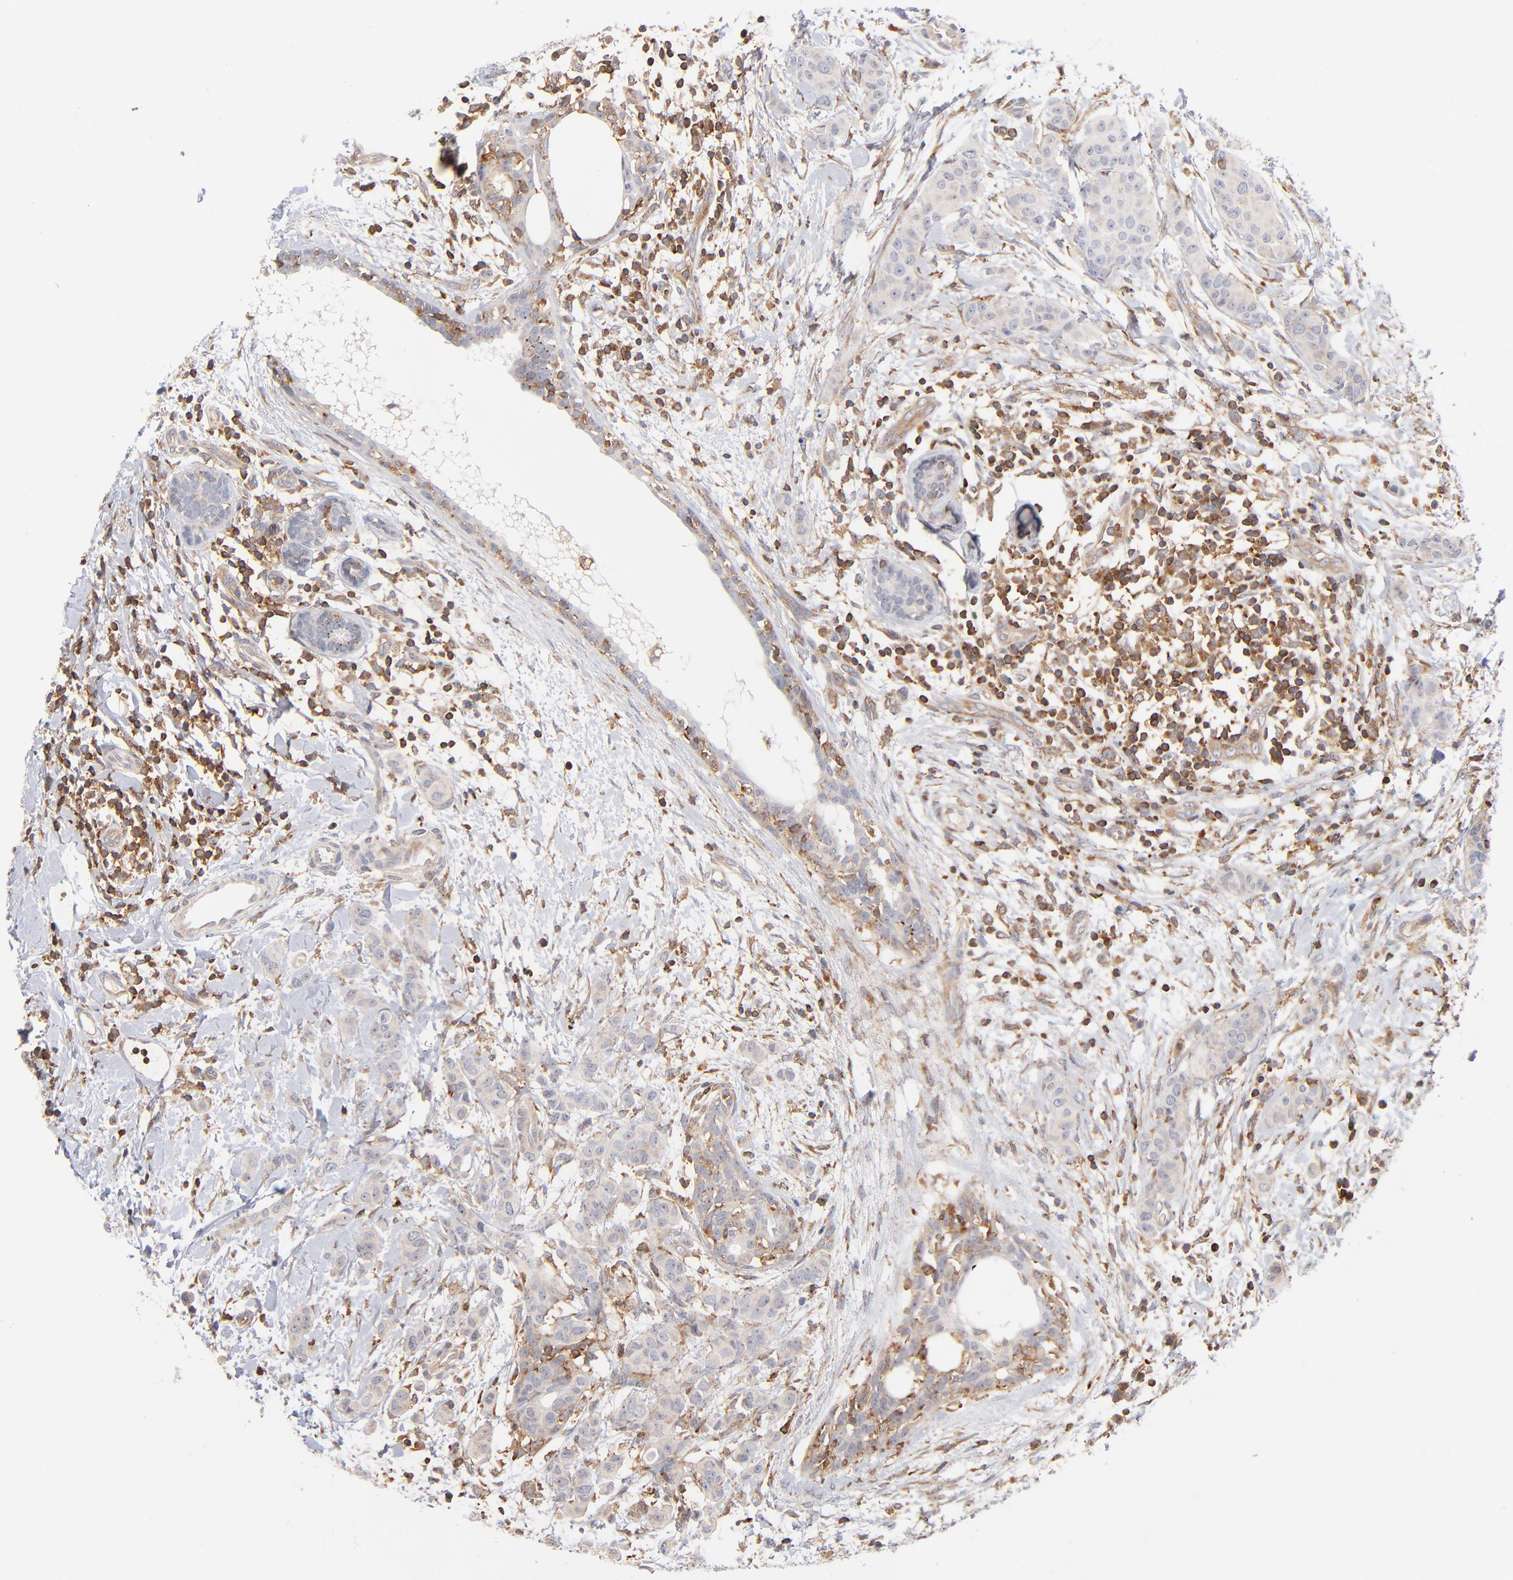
{"staining": {"intensity": "negative", "quantity": "none", "location": "none"}, "tissue": "breast cancer", "cell_type": "Tumor cells", "image_type": "cancer", "snomed": [{"axis": "morphology", "description": "Duct carcinoma"}, {"axis": "topography", "description": "Breast"}], "caption": "A histopathology image of intraductal carcinoma (breast) stained for a protein shows no brown staining in tumor cells. The staining is performed using DAB brown chromogen with nuclei counter-stained in using hematoxylin.", "gene": "WIPF1", "patient": {"sex": "female", "age": 40}}